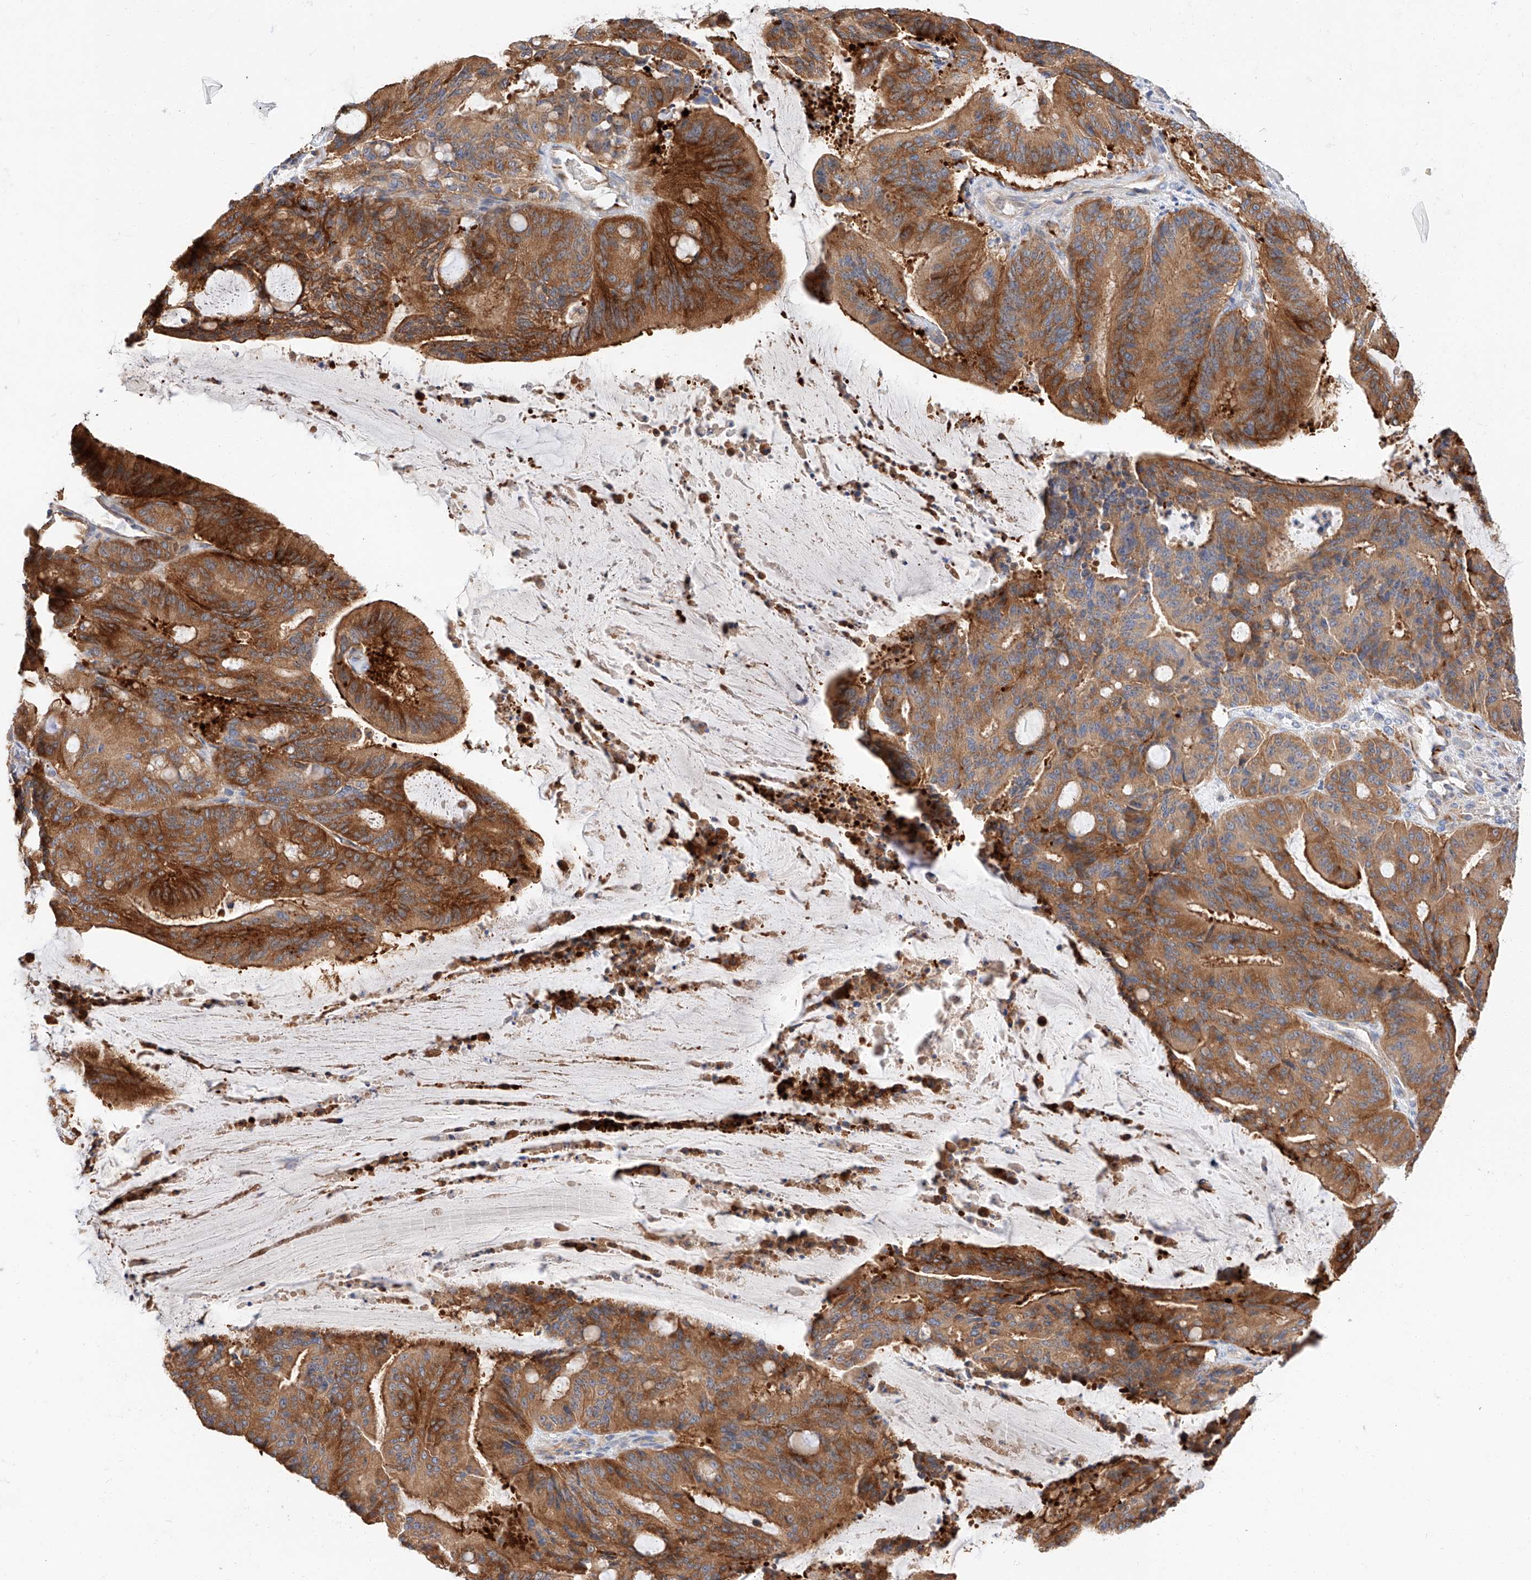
{"staining": {"intensity": "strong", "quantity": ">75%", "location": "cytoplasmic/membranous"}, "tissue": "liver cancer", "cell_type": "Tumor cells", "image_type": "cancer", "snomed": [{"axis": "morphology", "description": "Normal tissue, NOS"}, {"axis": "morphology", "description": "Cholangiocarcinoma"}, {"axis": "topography", "description": "Liver"}, {"axis": "topography", "description": "Peripheral nerve tissue"}], "caption": "An image of liver cancer stained for a protein displays strong cytoplasmic/membranous brown staining in tumor cells. The staining is performed using DAB brown chromogen to label protein expression. The nuclei are counter-stained blue using hematoxylin.", "gene": "GLMN", "patient": {"sex": "female", "age": 73}}